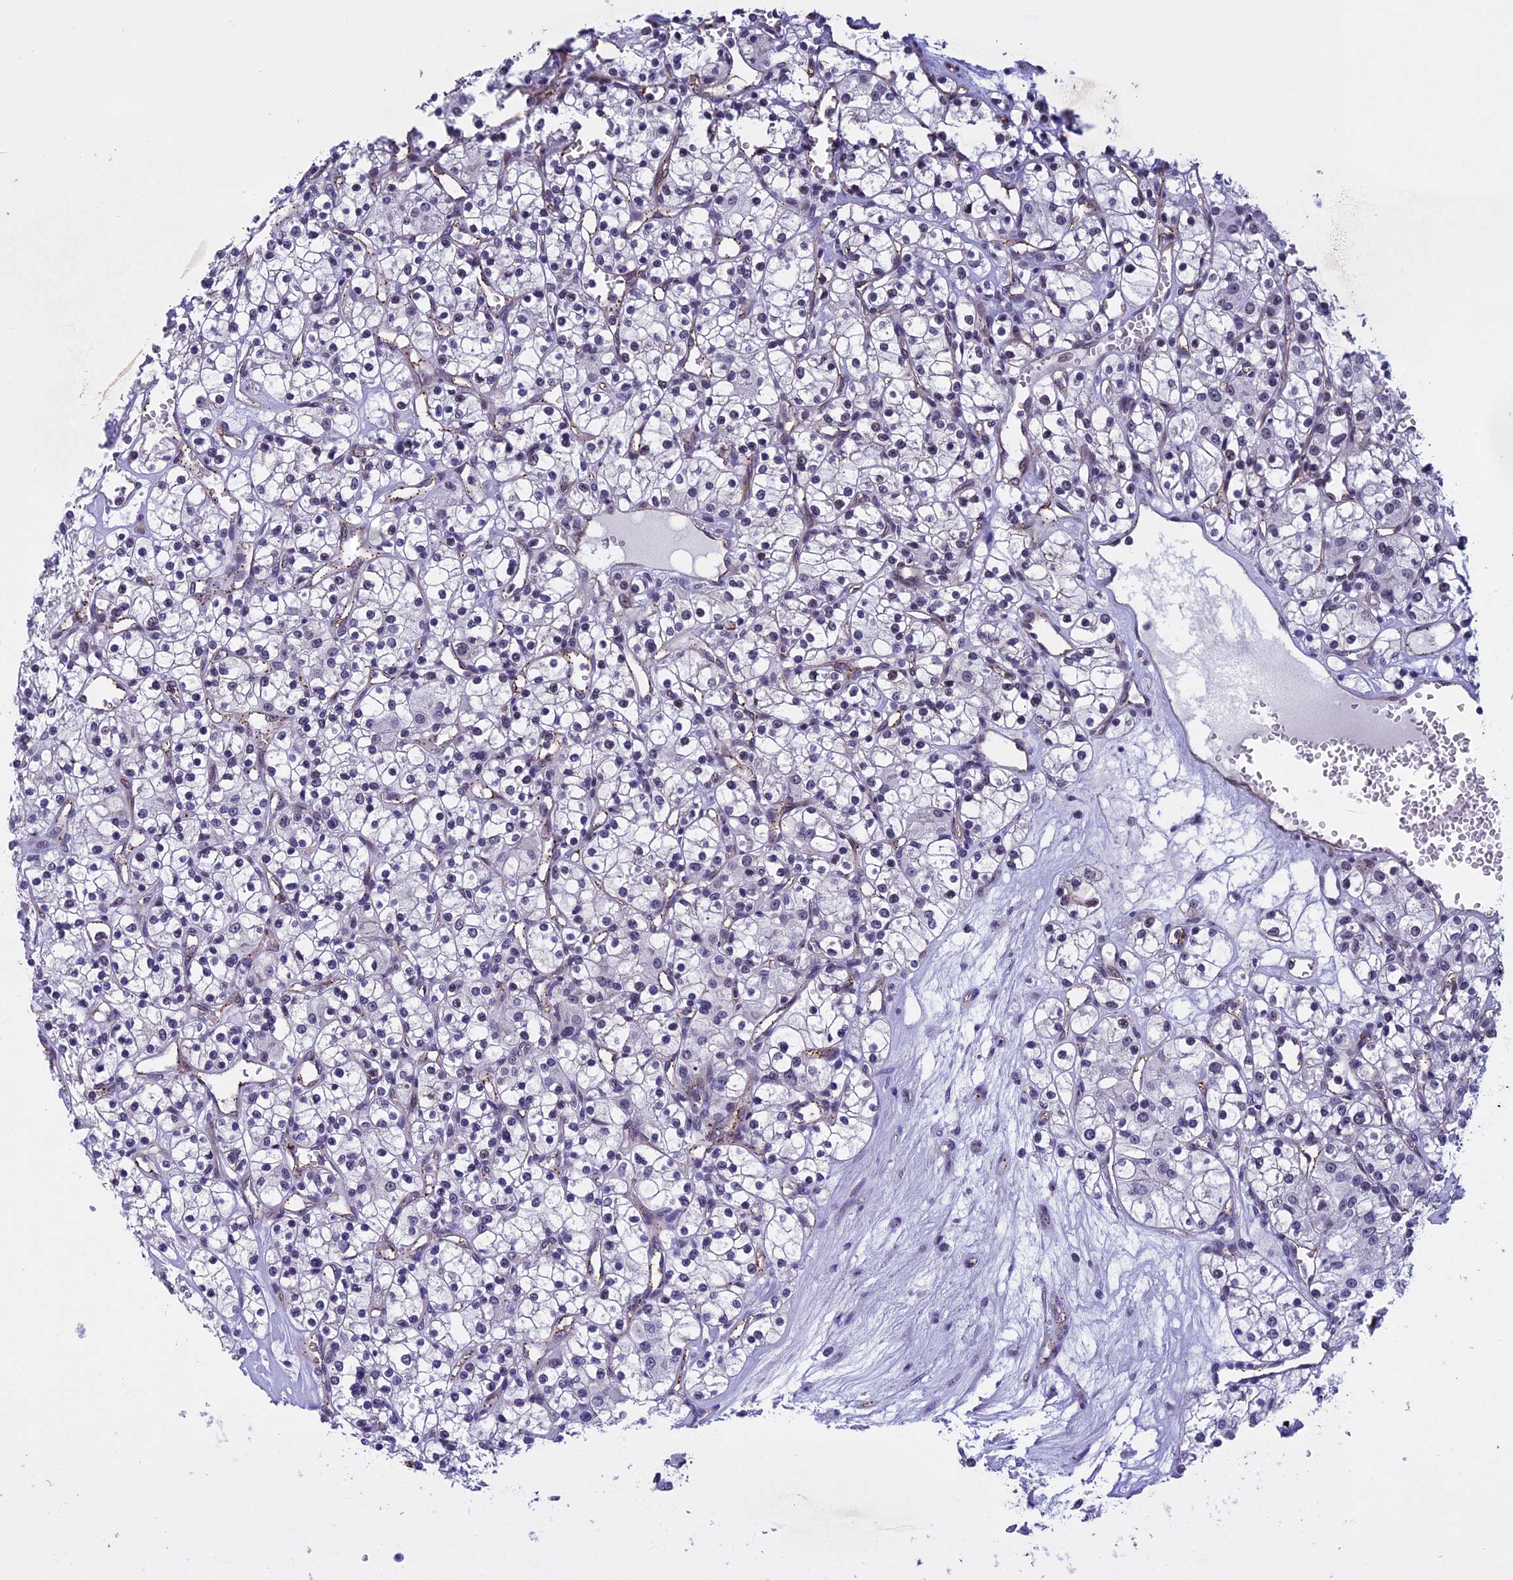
{"staining": {"intensity": "weak", "quantity": "<25%", "location": "nuclear"}, "tissue": "renal cancer", "cell_type": "Tumor cells", "image_type": "cancer", "snomed": [{"axis": "morphology", "description": "Adenocarcinoma, NOS"}, {"axis": "topography", "description": "Kidney"}], "caption": "Renal adenocarcinoma stained for a protein using IHC reveals no expression tumor cells.", "gene": "NIPBL", "patient": {"sex": "female", "age": 59}}